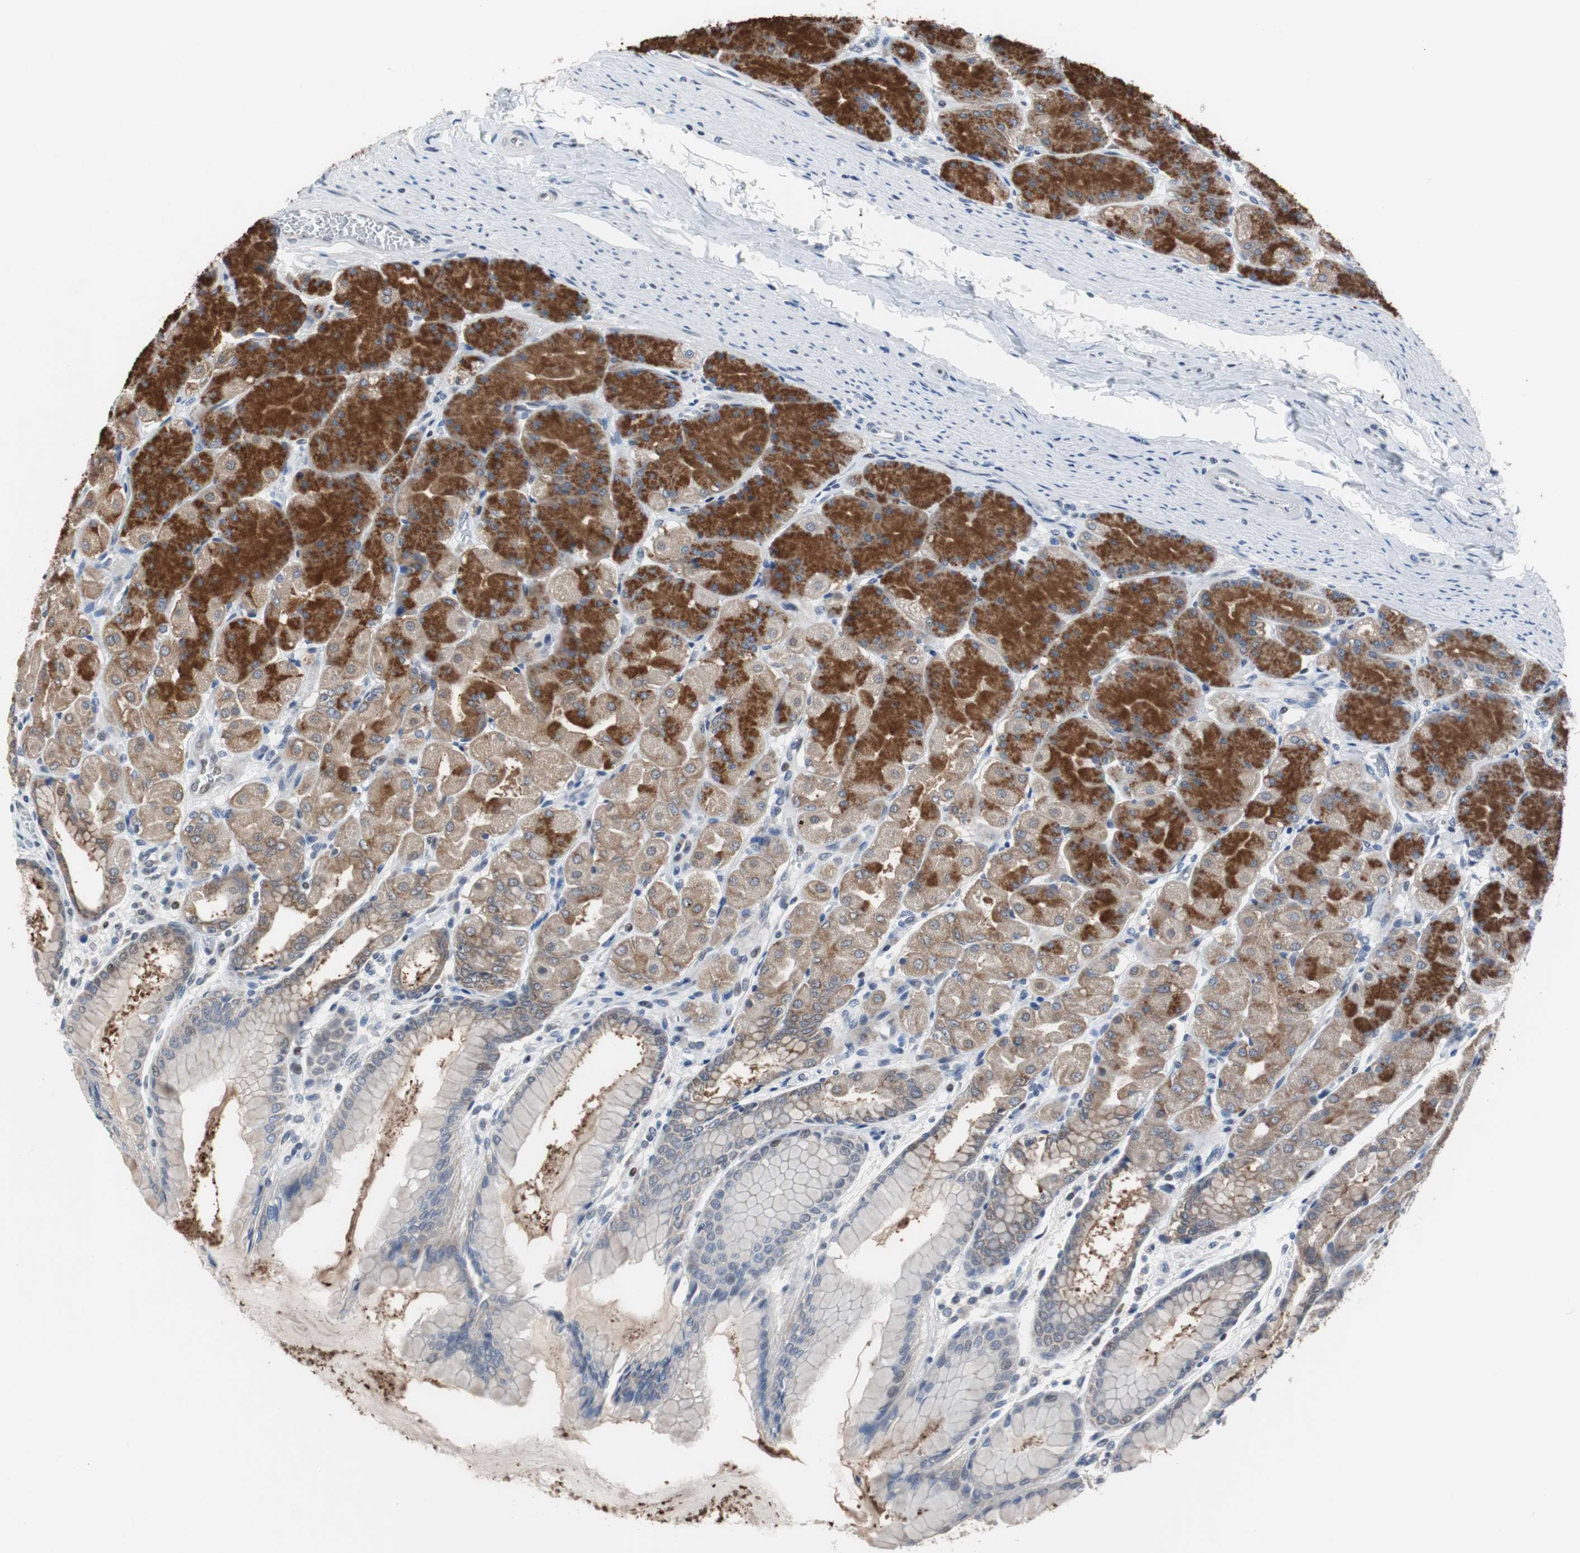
{"staining": {"intensity": "strong", "quantity": "25%-75%", "location": "cytoplasmic/membranous"}, "tissue": "stomach", "cell_type": "Glandular cells", "image_type": "normal", "snomed": [{"axis": "morphology", "description": "Normal tissue, NOS"}, {"axis": "topography", "description": "Stomach, upper"}], "caption": "High-power microscopy captured an IHC image of benign stomach, revealing strong cytoplasmic/membranous staining in about 25%-75% of glandular cells. Using DAB (3,3'-diaminobenzidine) (brown) and hematoxylin (blue) stains, captured at high magnification using brightfield microscopy.", "gene": "TP63", "patient": {"sex": "female", "age": 56}}